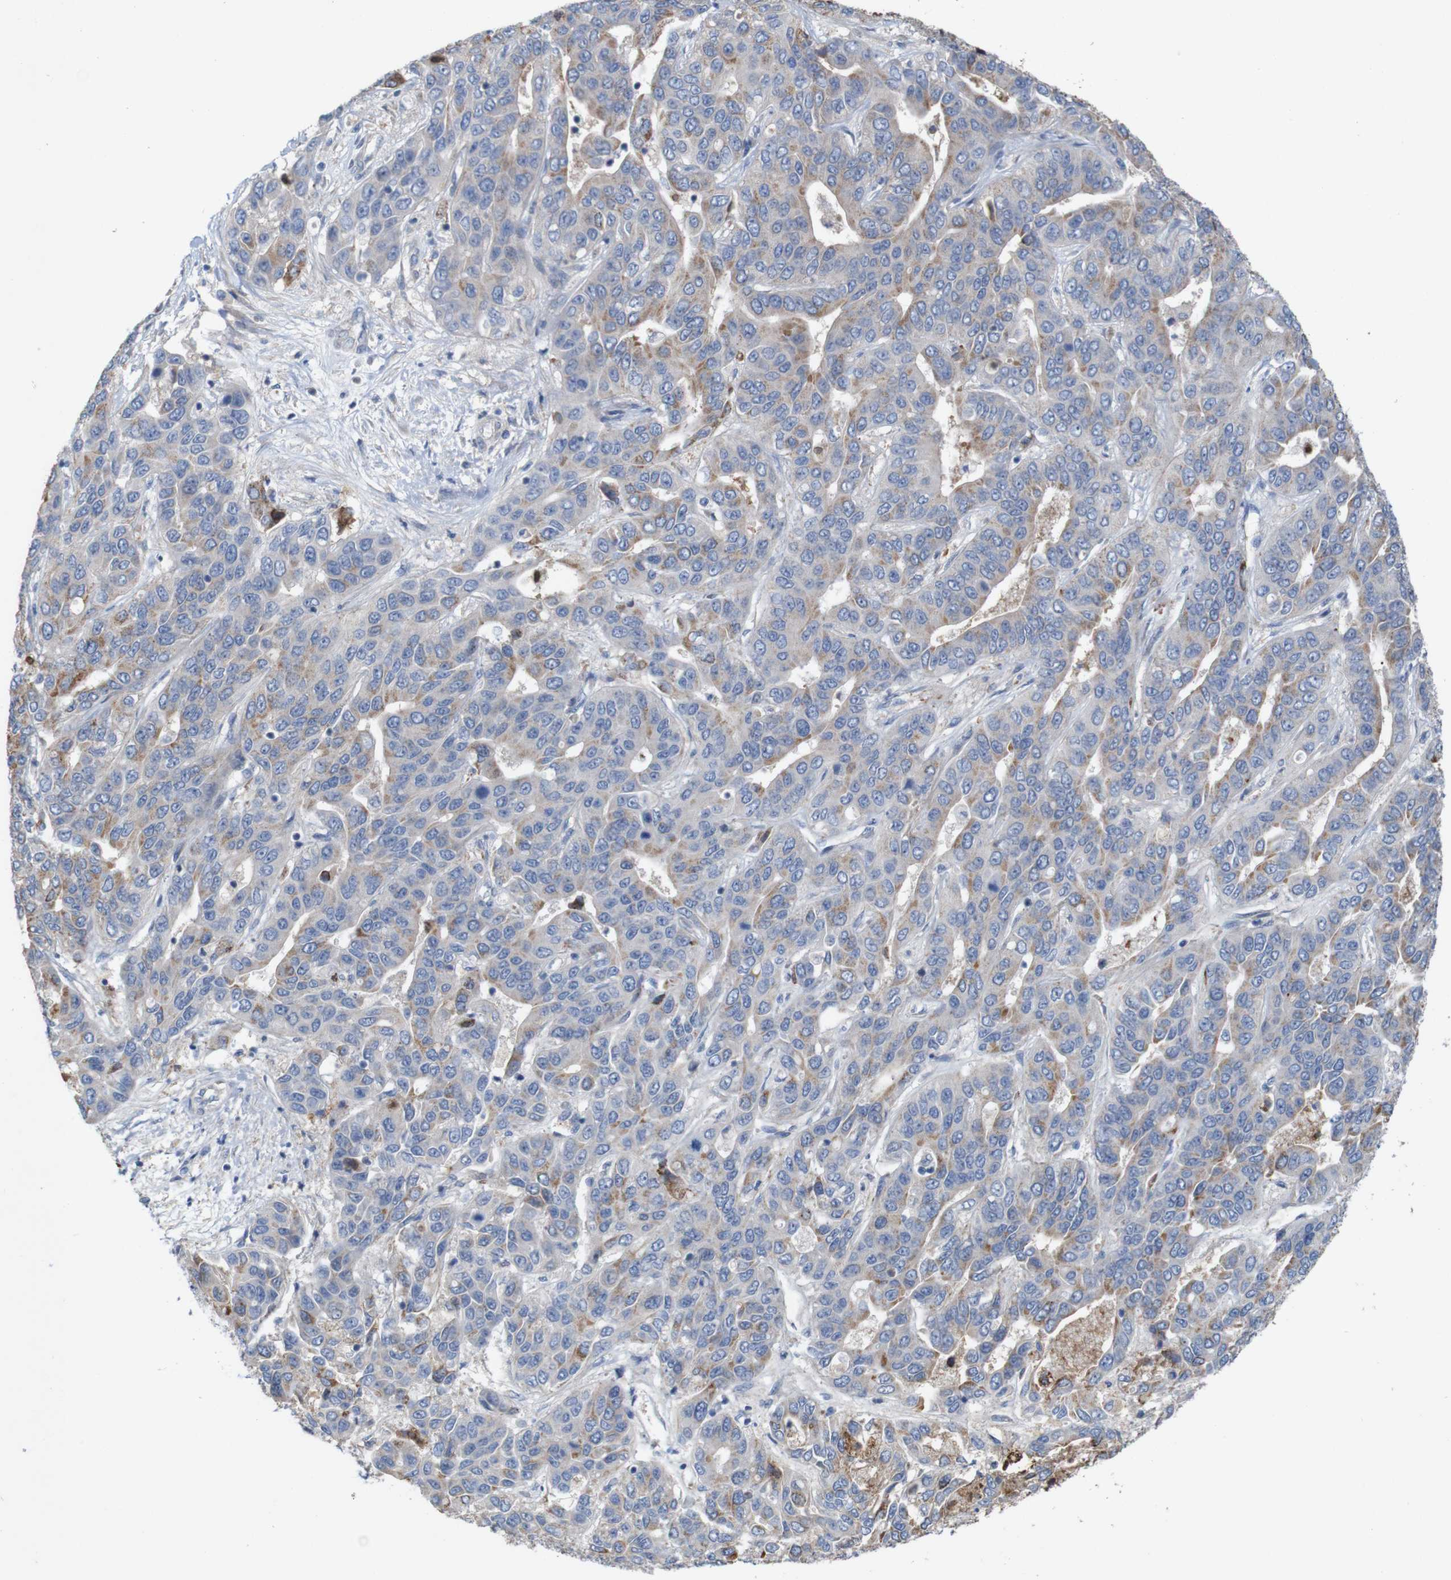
{"staining": {"intensity": "negative", "quantity": "none", "location": "none"}, "tissue": "liver cancer", "cell_type": "Tumor cells", "image_type": "cancer", "snomed": [{"axis": "morphology", "description": "Cholangiocarcinoma"}, {"axis": "topography", "description": "Liver"}], "caption": "IHC image of human liver cancer stained for a protein (brown), which shows no expression in tumor cells.", "gene": "MYEOV", "patient": {"sex": "female", "age": 52}}